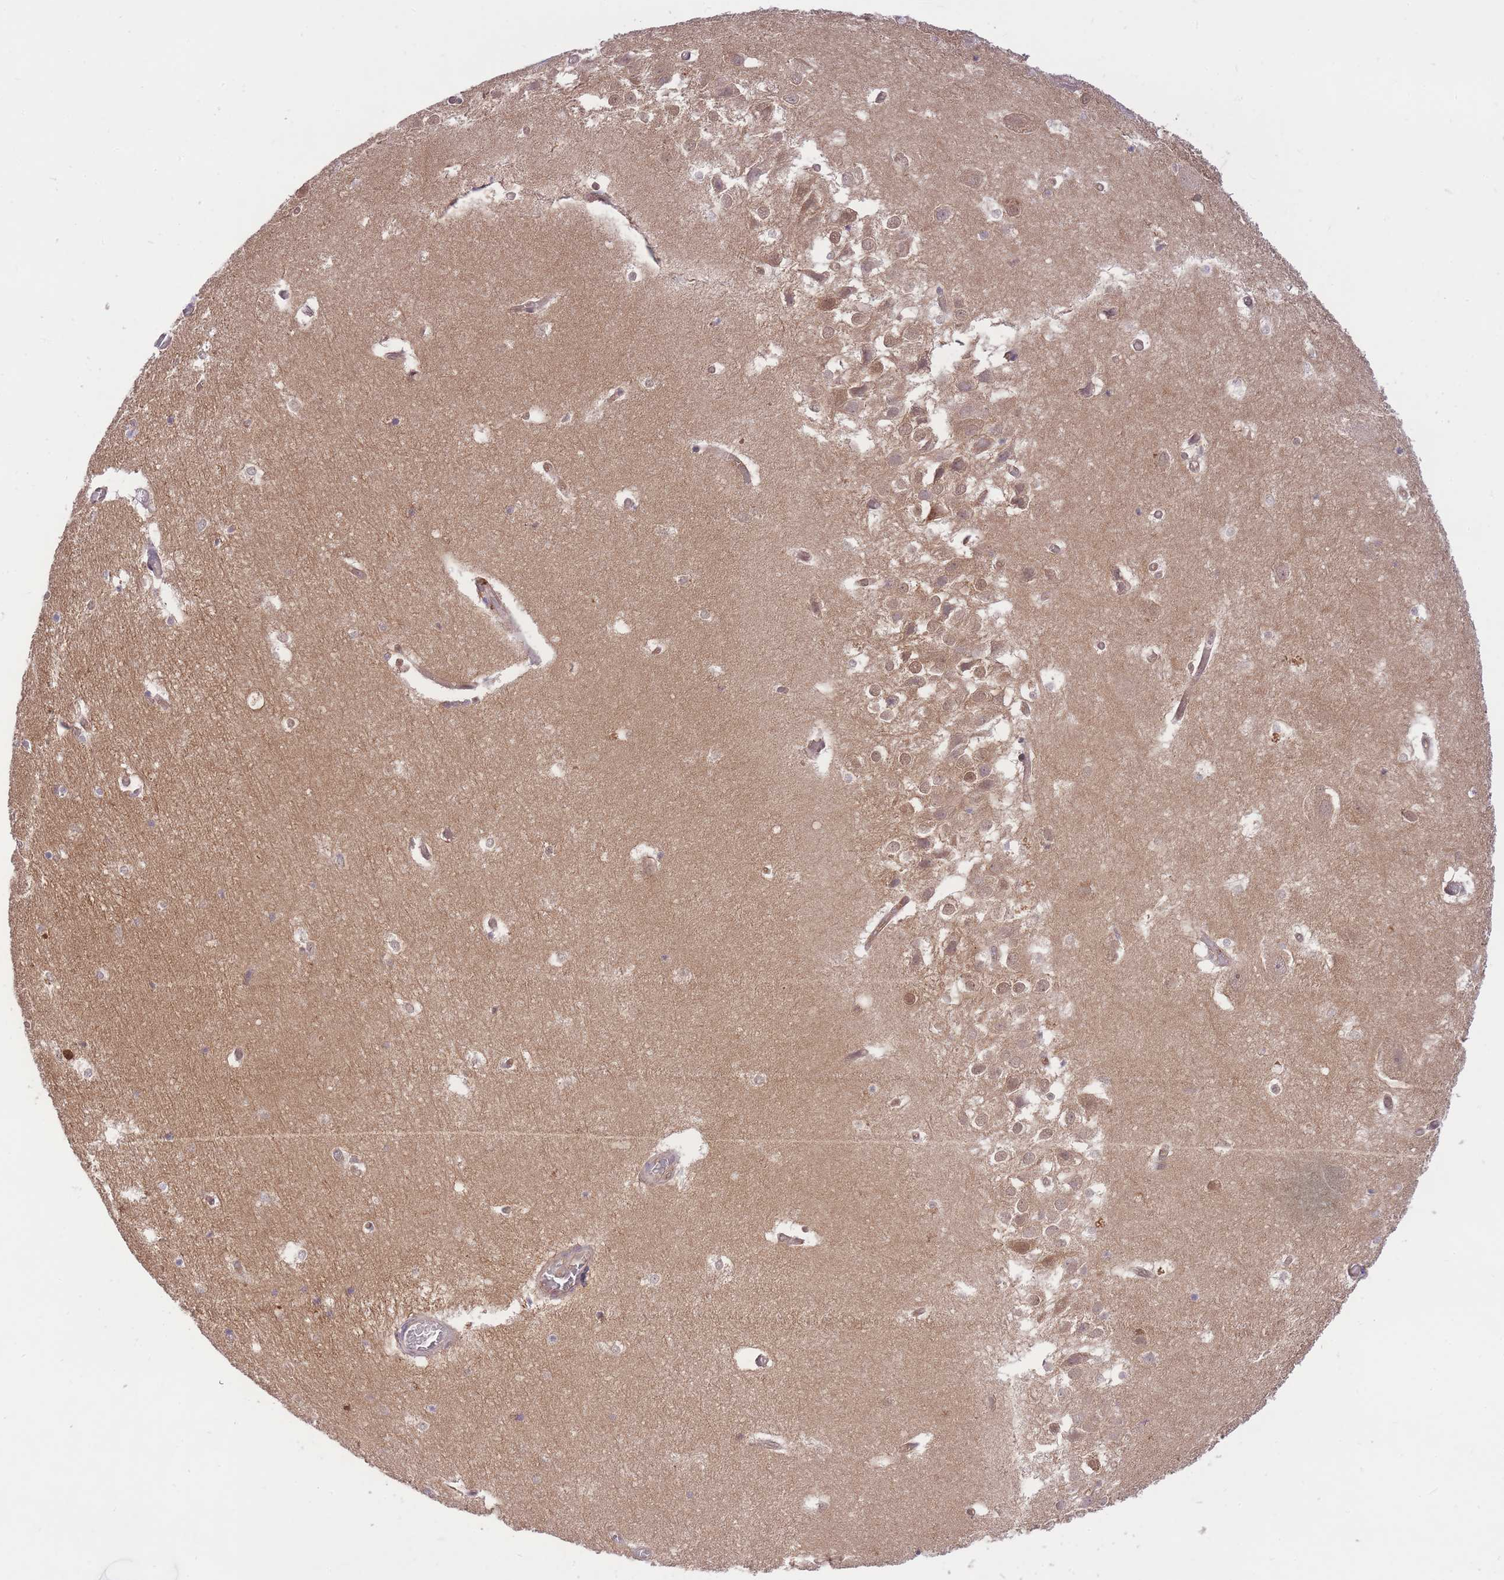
{"staining": {"intensity": "negative", "quantity": "none", "location": "none"}, "tissue": "hippocampus", "cell_type": "Glial cells", "image_type": "normal", "snomed": [{"axis": "morphology", "description": "Normal tissue, NOS"}, {"axis": "topography", "description": "Hippocampus"}], "caption": "This is an IHC image of unremarkable human hippocampus. There is no staining in glial cells.", "gene": "PREP", "patient": {"sex": "female", "age": 52}}